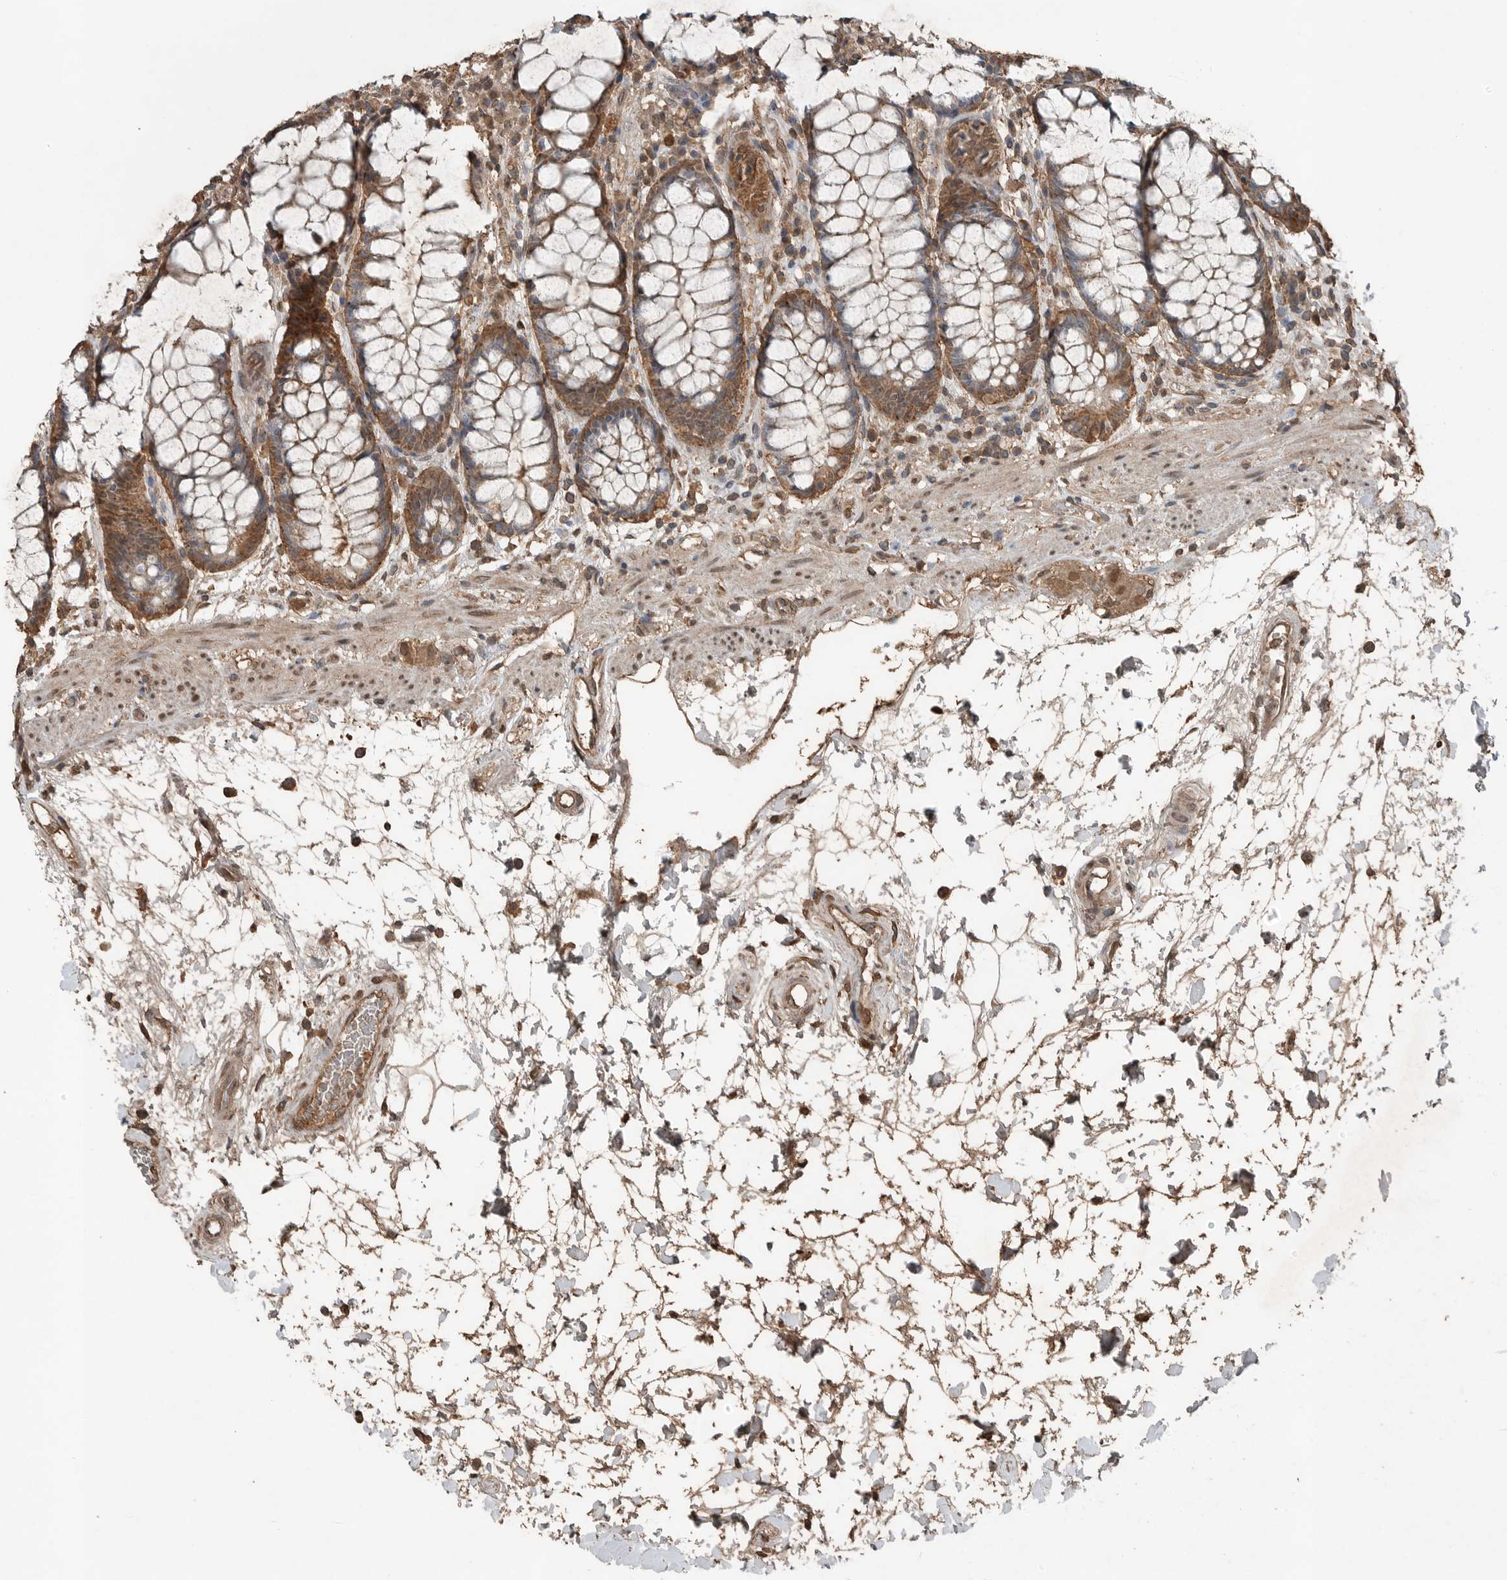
{"staining": {"intensity": "moderate", "quantity": ">75%", "location": "cytoplasmic/membranous,nuclear"}, "tissue": "rectum", "cell_type": "Glandular cells", "image_type": "normal", "snomed": [{"axis": "morphology", "description": "Normal tissue, NOS"}, {"axis": "topography", "description": "Rectum"}], "caption": "Rectum stained for a protein (brown) reveals moderate cytoplasmic/membranous,nuclear positive expression in approximately >75% of glandular cells.", "gene": "BLZF1", "patient": {"sex": "male", "age": 64}}